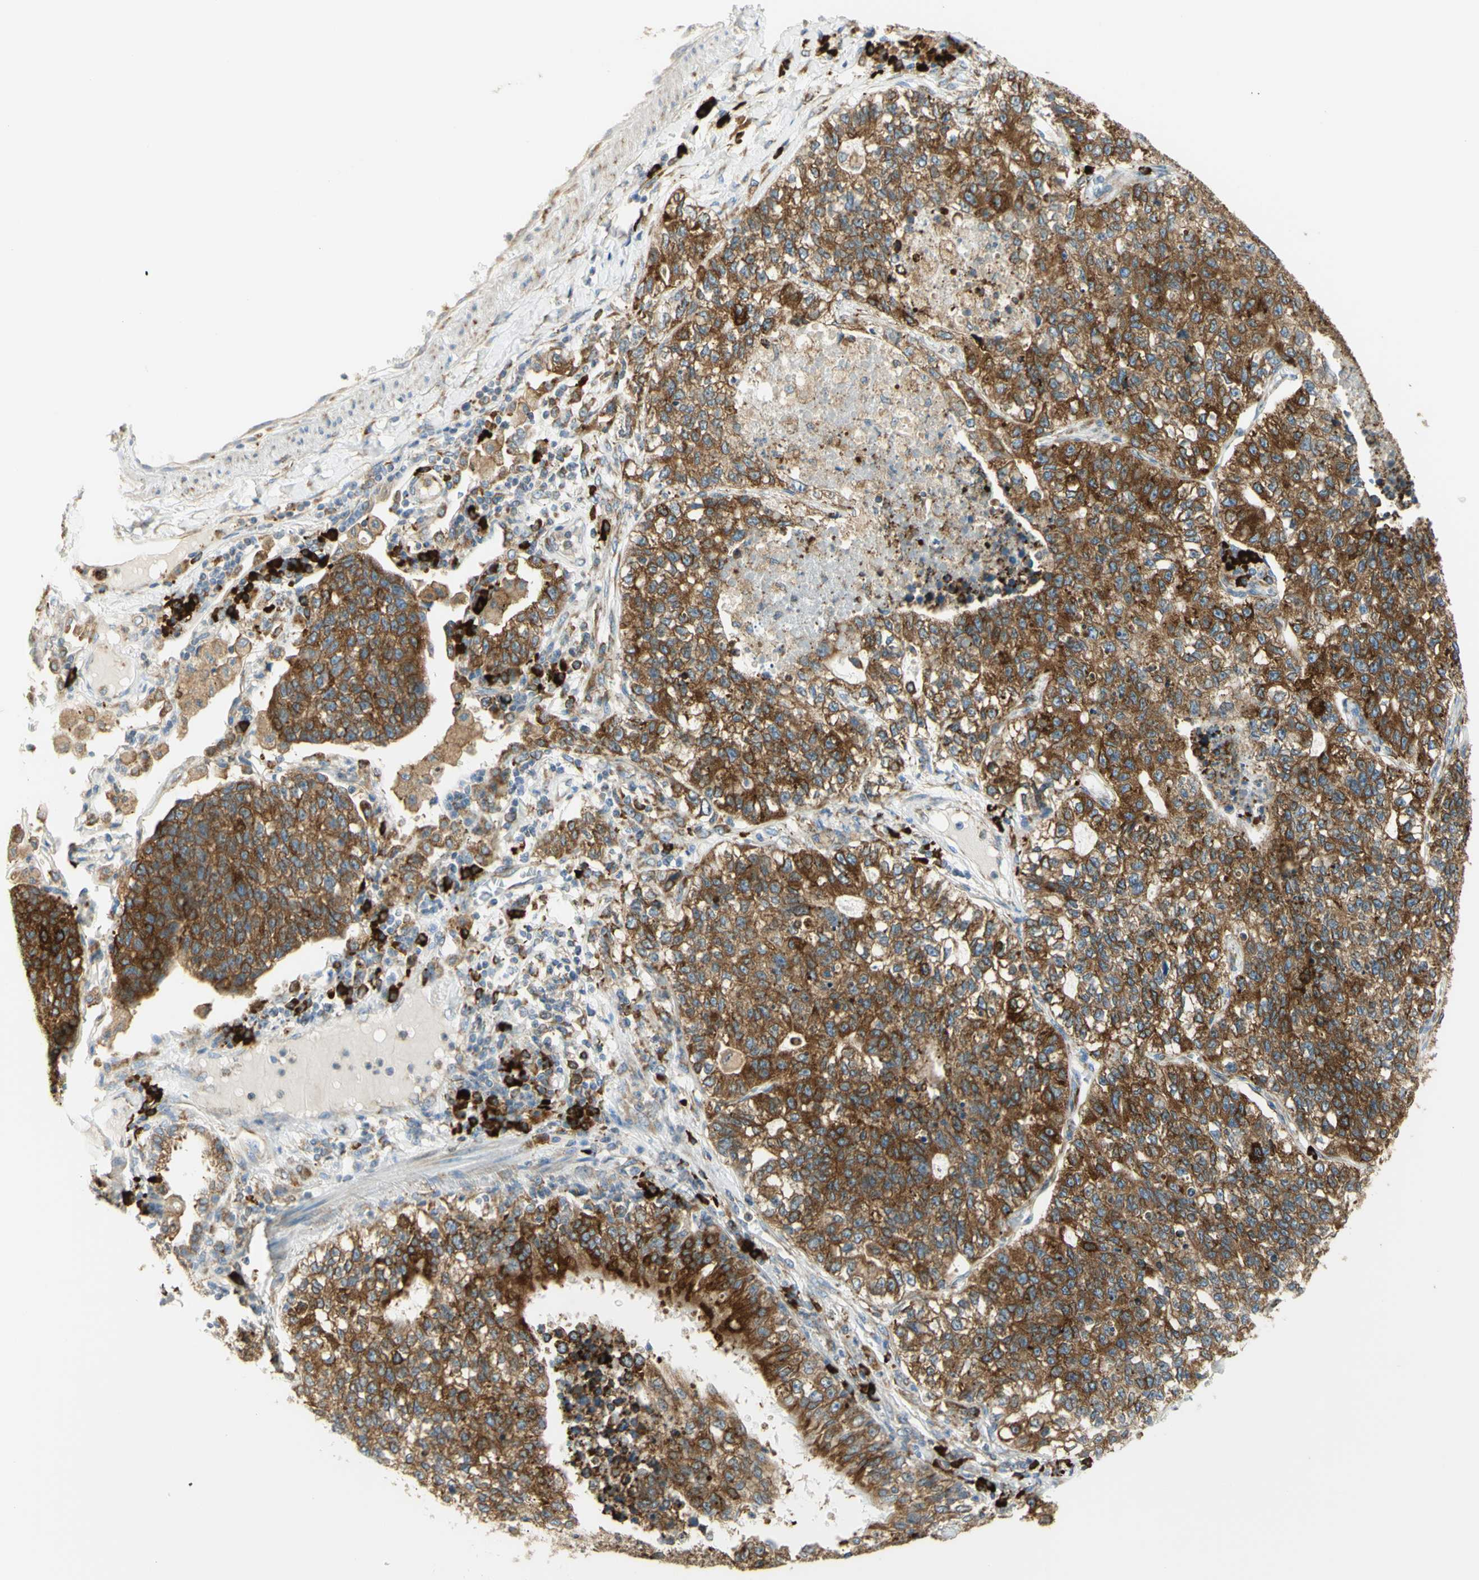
{"staining": {"intensity": "strong", "quantity": ">75%", "location": "cytoplasmic/membranous"}, "tissue": "lung cancer", "cell_type": "Tumor cells", "image_type": "cancer", "snomed": [{"axis": "morphology", "description": "Adenocarcinoma, NOS"}, {"axis": "topography", "description": "Lung"}], "caption": "Immunohistochemical staining of adenocarcinoma (lung) shows strong cytoplasmic/membranous protein expression in about >75% of tumor cells. The staining was performed using DAB to visualize the protein expression in brown, while the nuclei were stained in blue with hematoxylin (Magnification: 20x).", "gene": "MANF", "patient": {"sex": "male", "age": 49}}